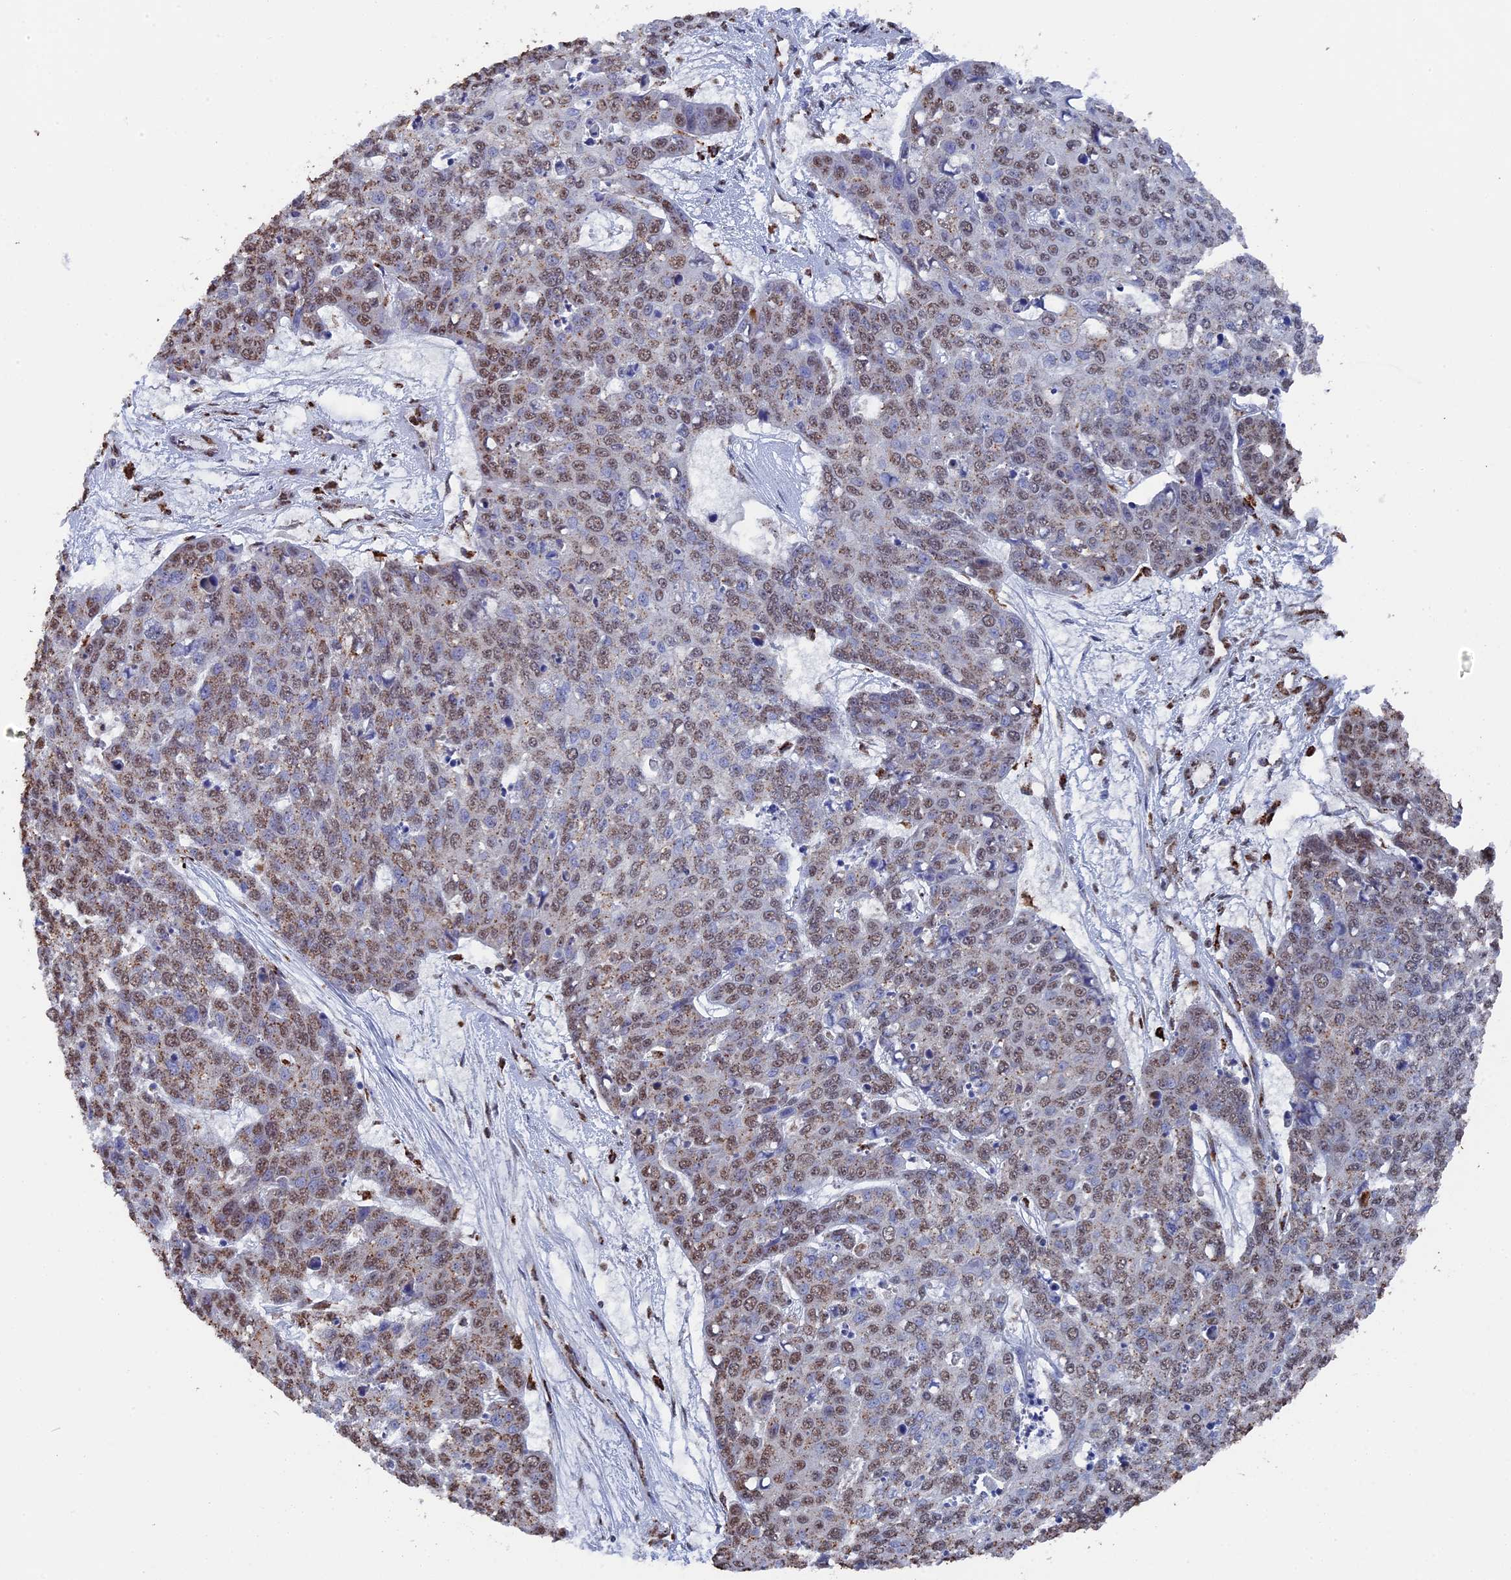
{"staining": {"intensity": "moderate", "quantity": "25%-75%", "location": "nuclear"}, "tissue": "skin cancer", "cell_type": "Tumor cells", "image_type": "cancer", "snomed": [{"axis": "morphology", "description": "Squamous cell carcinoma, NOS"}, {"axis": "topography", "description": "Skin"}], "caption": "DAB (3,3'-diaminobenzidine) immunohistochemical staining of squamous cell carcinoma (skin) shows moderate nuclear protein positivity in approximately 25%-75% of tumor cells.", "gene": "SMG9", "patient": {"sex": "male", "age": 71}}